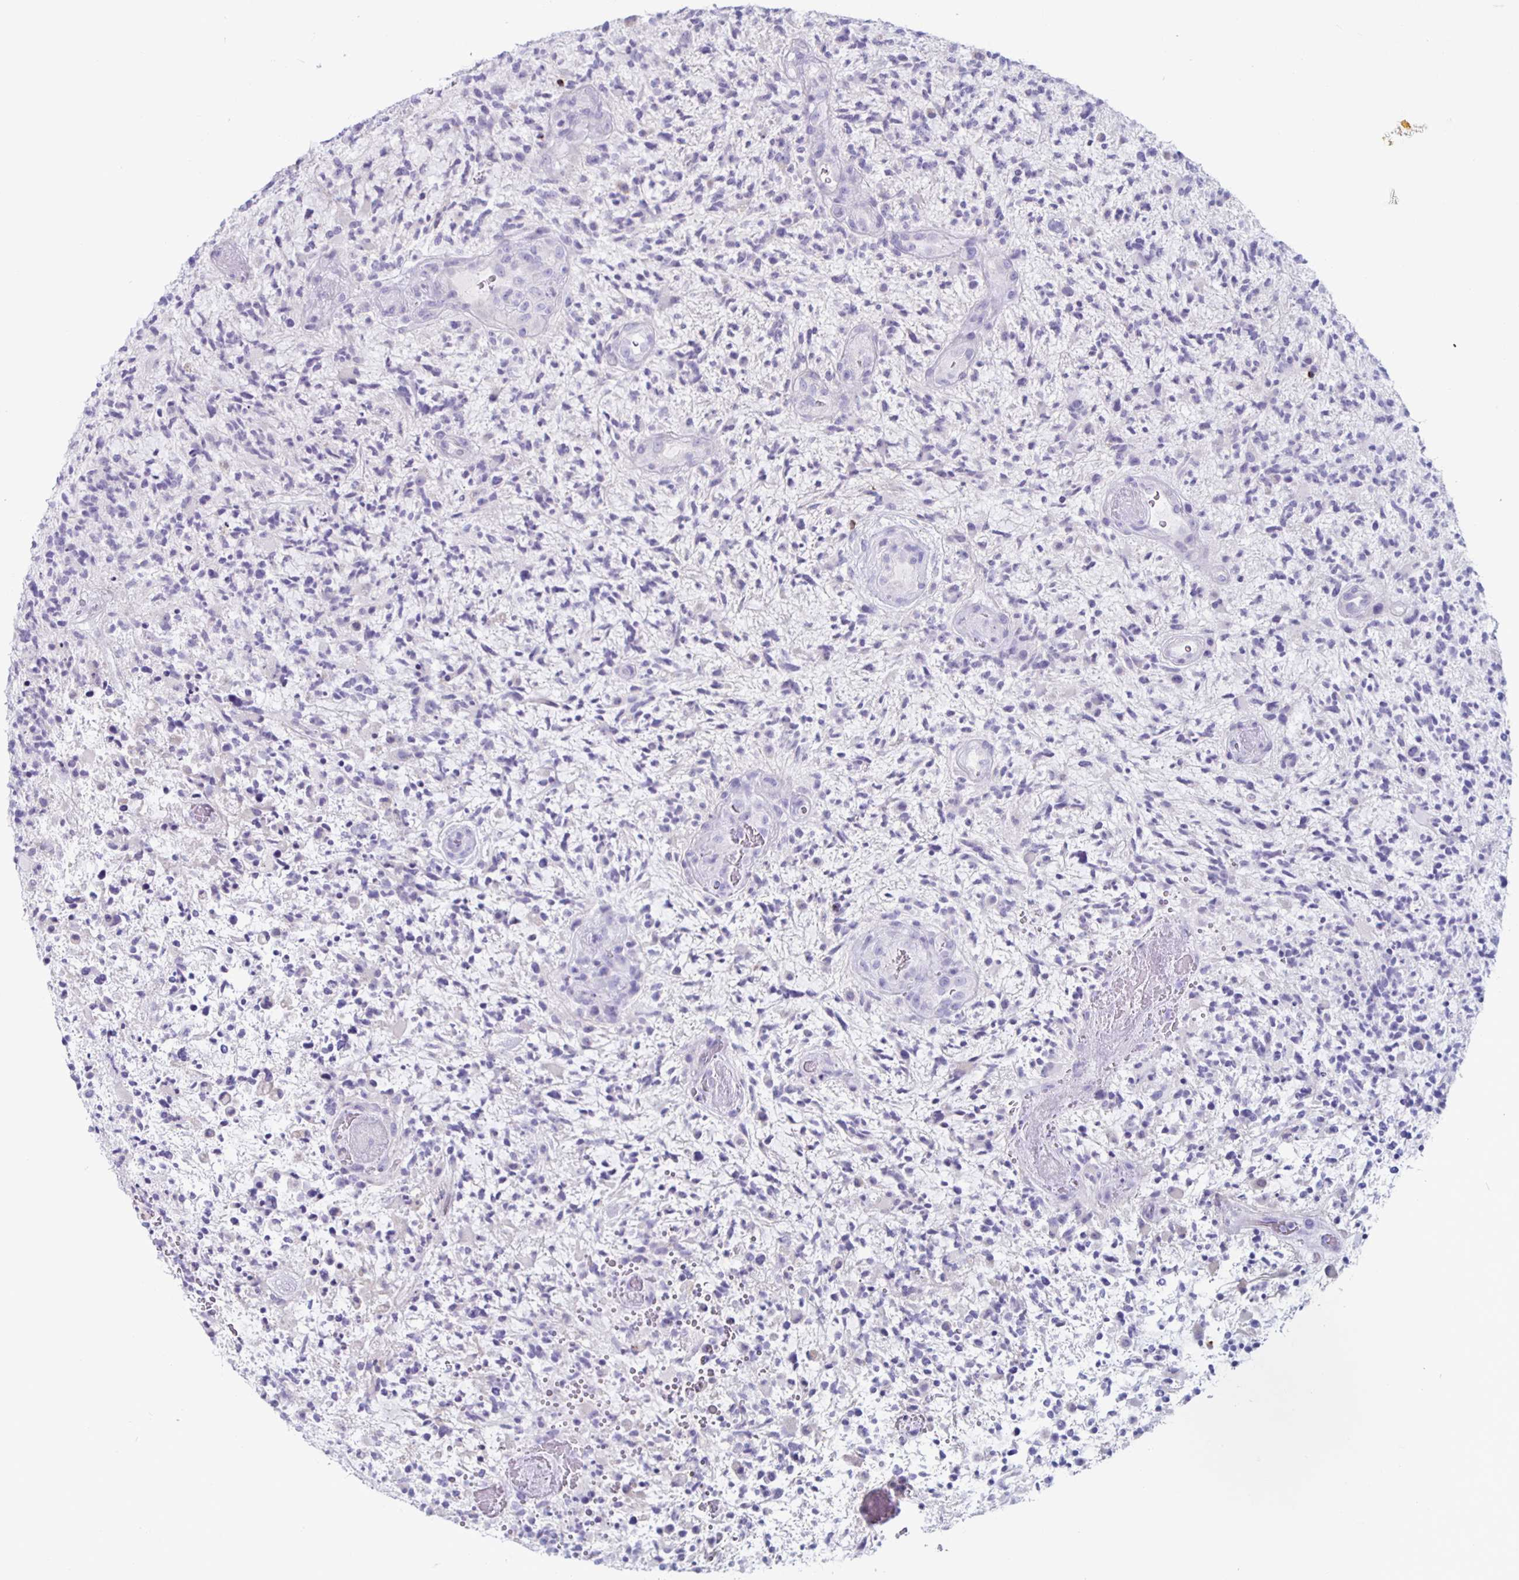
{"staining": {"intensity": "negative", "quantity": "none", "location": "none"}, "tissue": "glioma", "cell_type": "Tumor cells", "image_type": "cancer", "snomed": [{"axis": "morphology", "description": "Glioma, malignant, High grade"}, {"axis": "topography", "description": "Brain"}], "caption": "This photomicrograph is of malignant glioma (high-grade) stained with immunohistochemistry (IHC) to label a protein in brown with the nuclei are counter-stained blue. There is no expression in tumor cells.", "gene": "GZMK", "patient": {"sex": "female", "age": 71}}